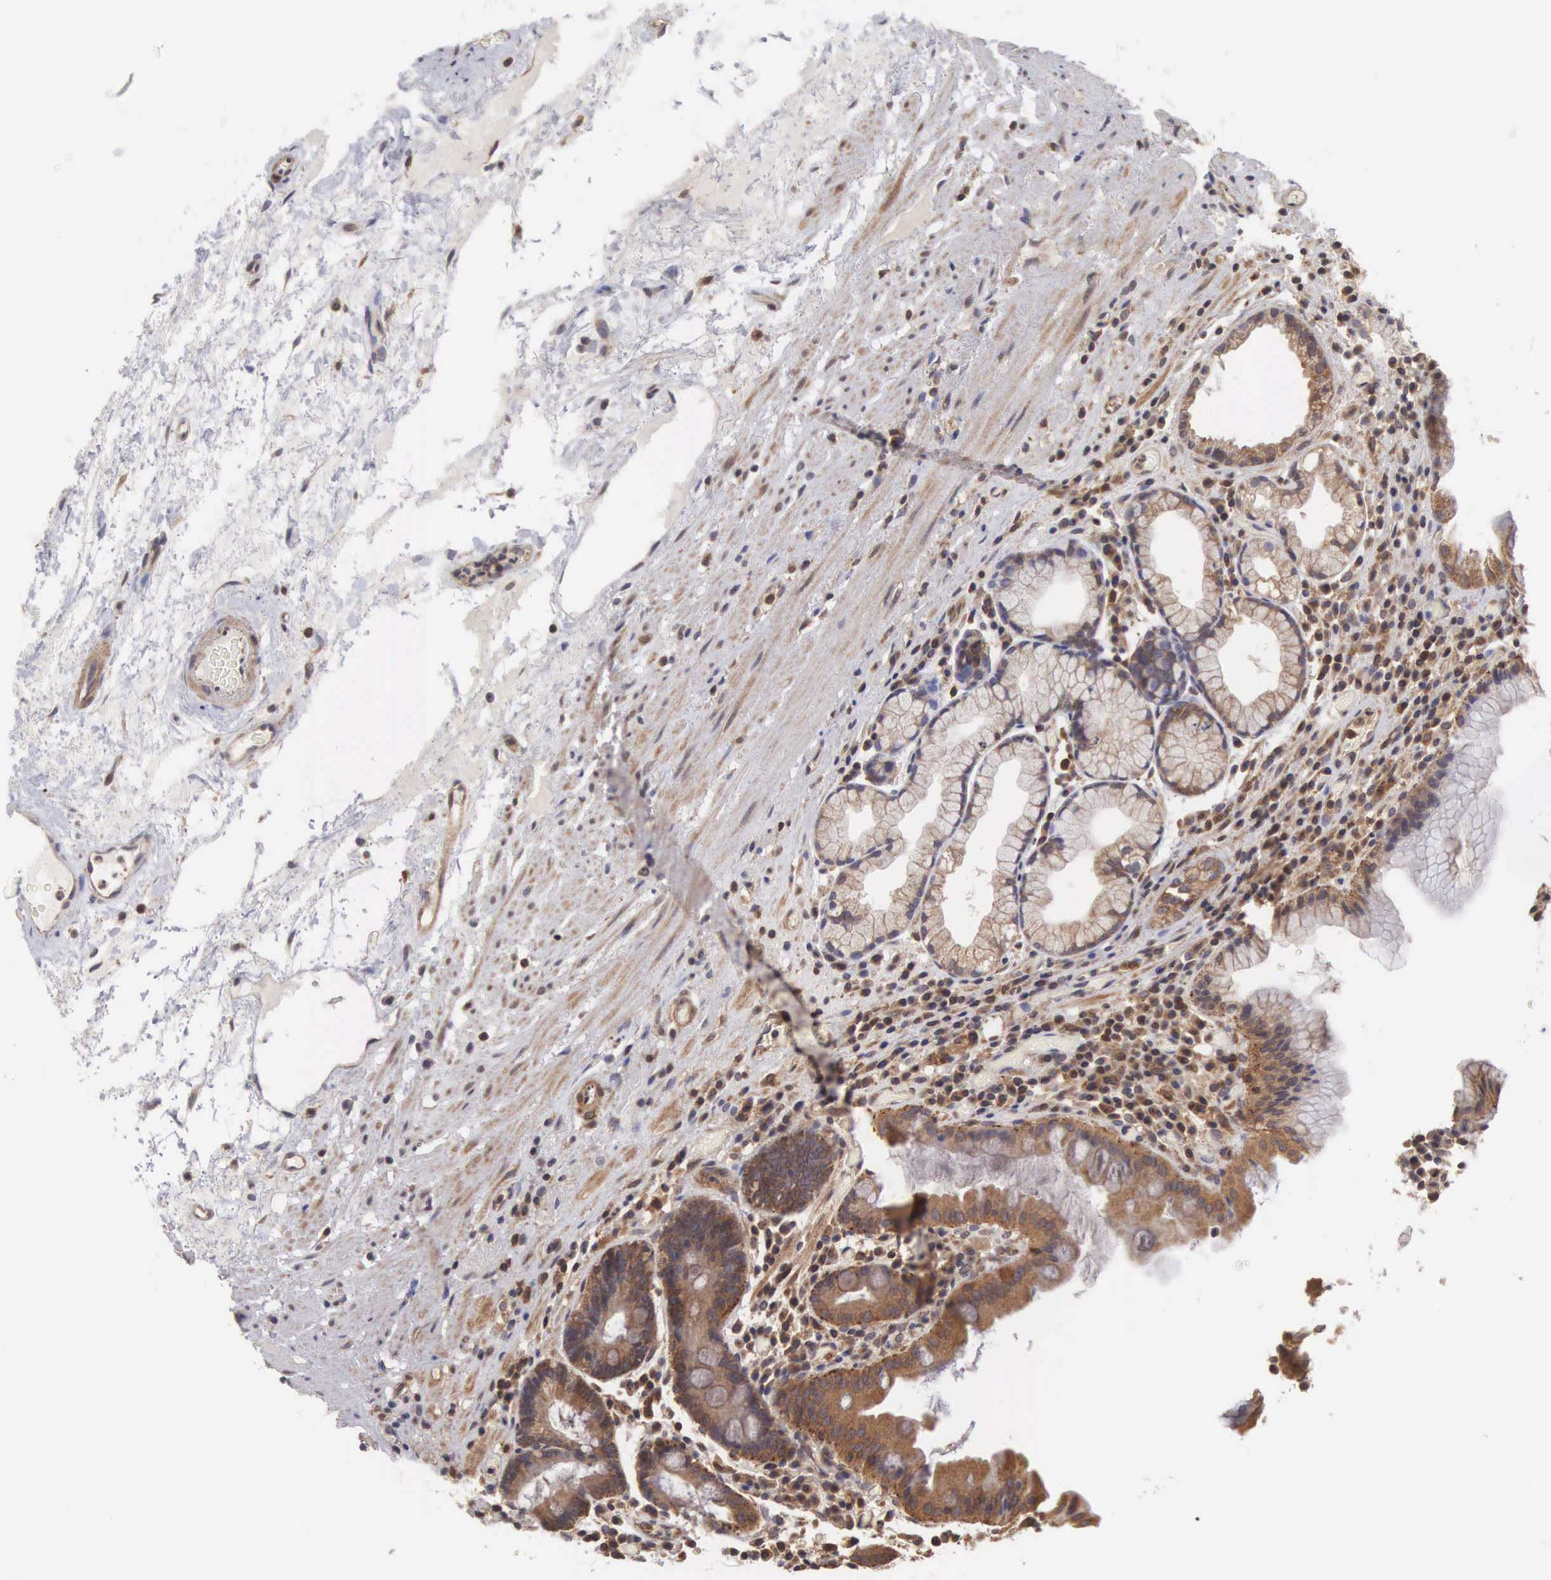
{"staining": {"intensity": "moderate", "quantity": ">75%", "location": "cytoplasmic/membranous"}, "tissue": "stomach", "cell_type": "Glandular cells", "image_type": "normal", "snomed": [{"axis": "morphology", "description": "Normal tissue, NOS"}, {"axis": "topography", "description": "Stomach, lower"}, {"axis": "topography", "description": "Duodenum"}], "caption": "Immunohistochemistry (IHC) image of normal stomach: stomach stained using immunohistochemistry shows medium levels of moderate protein expression localized specifically in the cytoplasmic/membranous of glandular cells, appearing as a cytoplasmic/membranous brown color.", "gene": "DHRS1", "patient": {"sex": "male", "age": 84}}